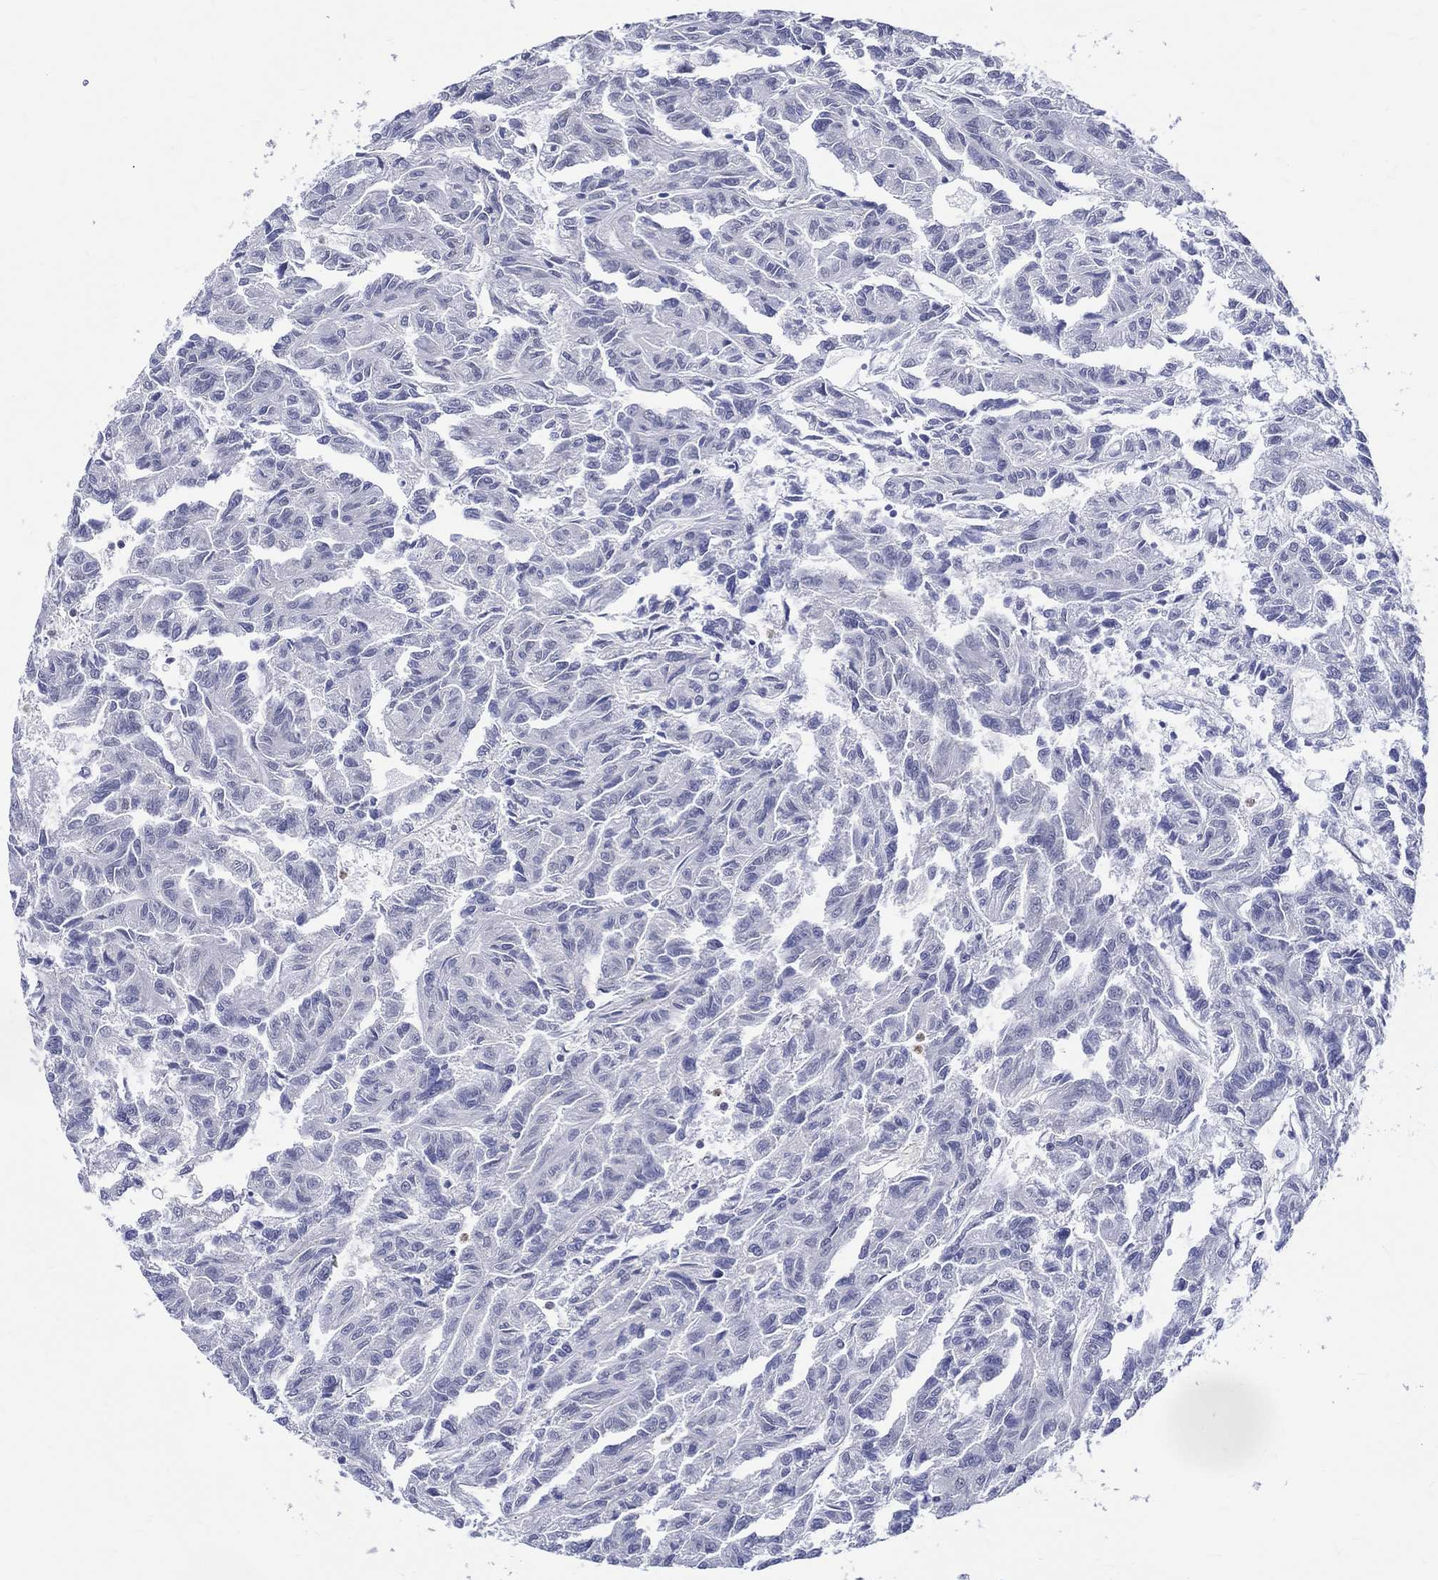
{"staining": {"intensity": "negative", "quantity": "none", "location": "none"}, "tissue": "renal cancer", "cell_type": "Tumor cells", "image_type": "cancer", "snomed": [{"axis": "morphology", "description": "Adenocarcinoma, NOS"}, {"axis": "topography", "description": "Kidney"}], "caption": "IHC micrograph of neoplastic tissue: human renal cancer stained with DAB demonstrates no significant protein positivity in tumor cells. Nuclei are stained in blue.", "gene": "ST6GALNAC1", "patient": {"sex": "male", "age": 79}}